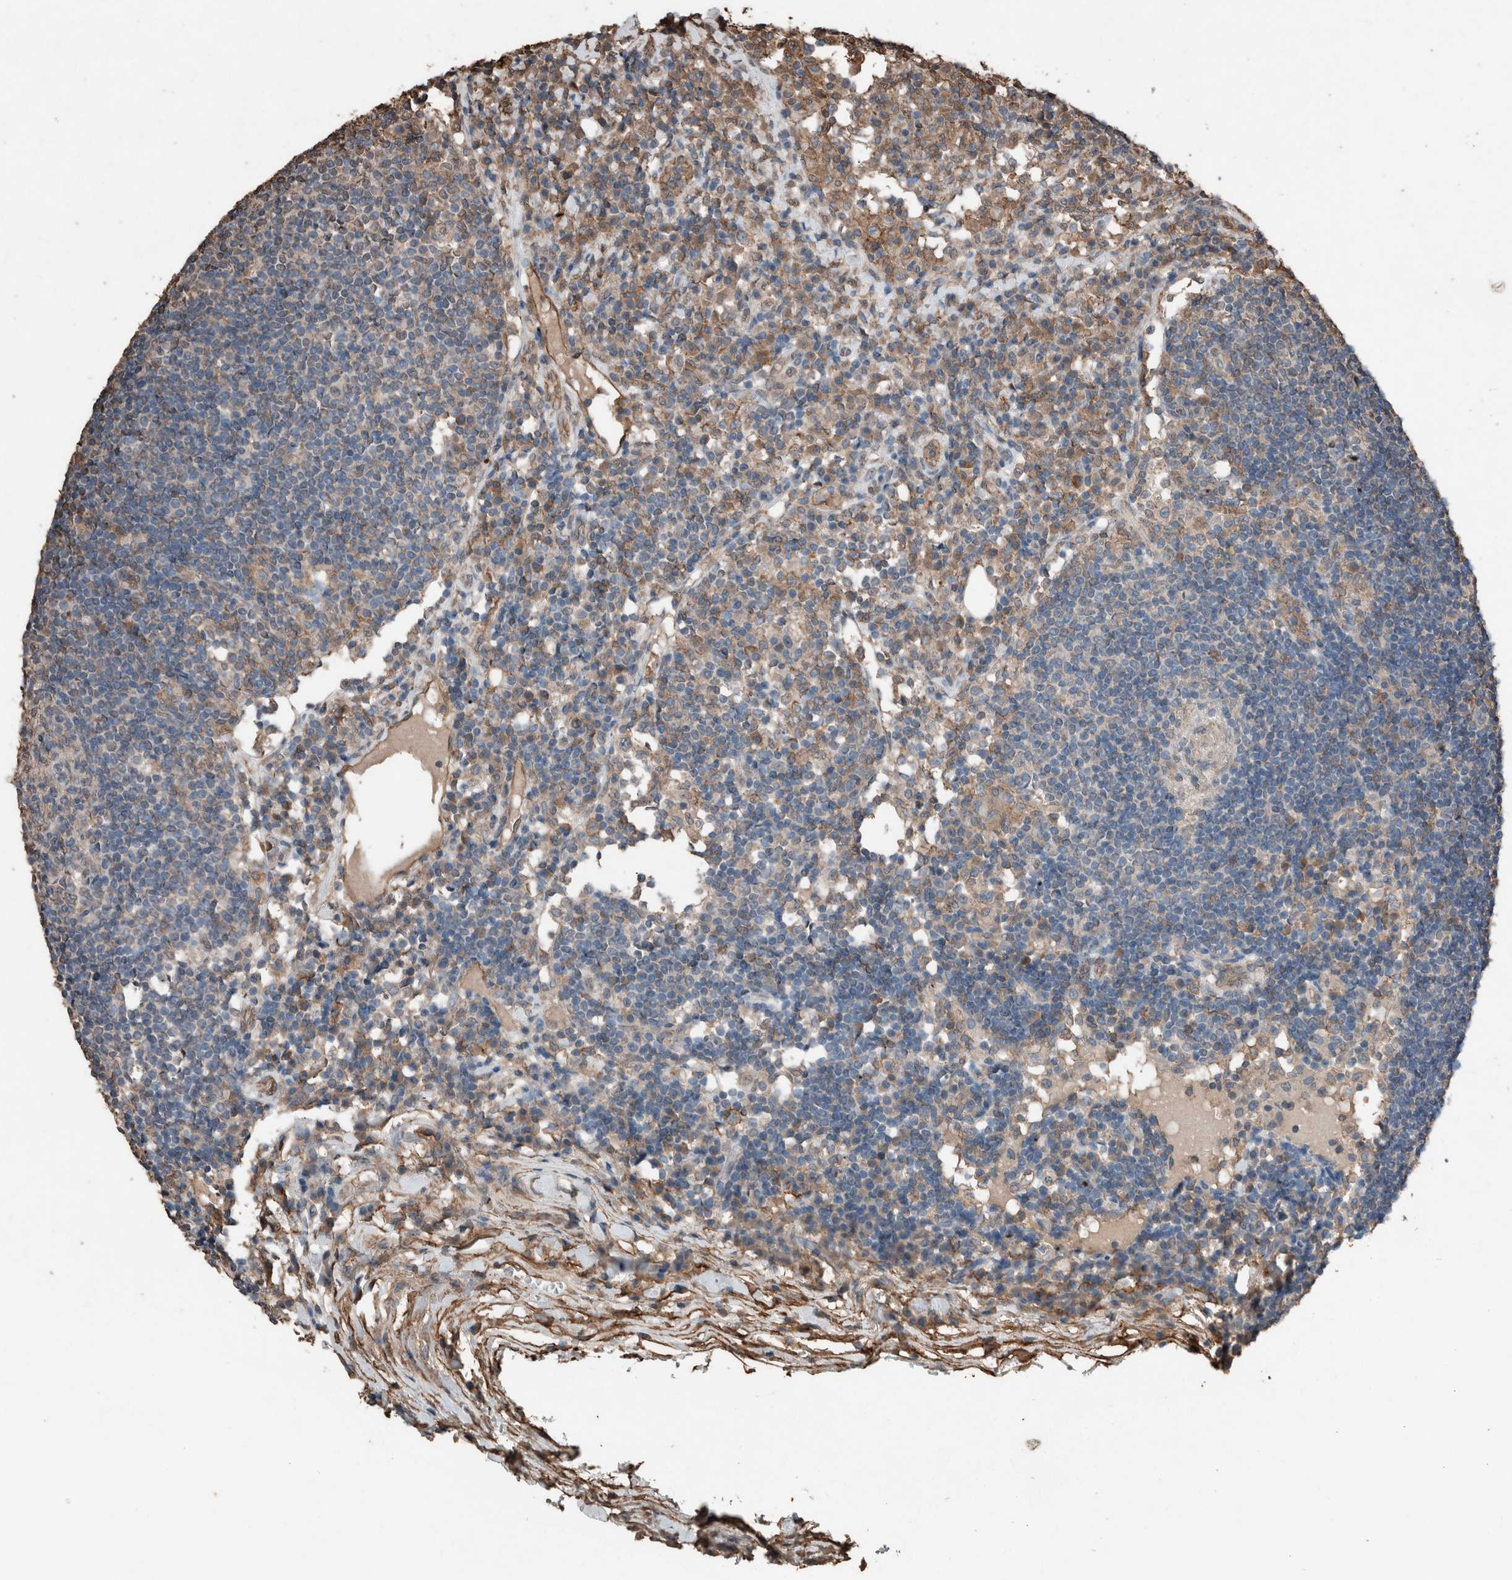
{"staining": {"intensity": "negative", "quantity": "none", "location": "none"}, "tissue": "lymph node", "cell_type": "Germinal center cells", "image_type": "normal", "snomed": [{"axis": "morphology", "description": "Normal tissue, NOS"}, {"axis": "topography", "description": "Lymph node"}], "caption": "An image of lymph node stained for a protein reveals no brown staining in germinal center cells. (DAB (3,3'-diaminobenzidine) IHC, high magnification).", "gene": "S100A10", "patient": {"sex": "female", "age": 53}}